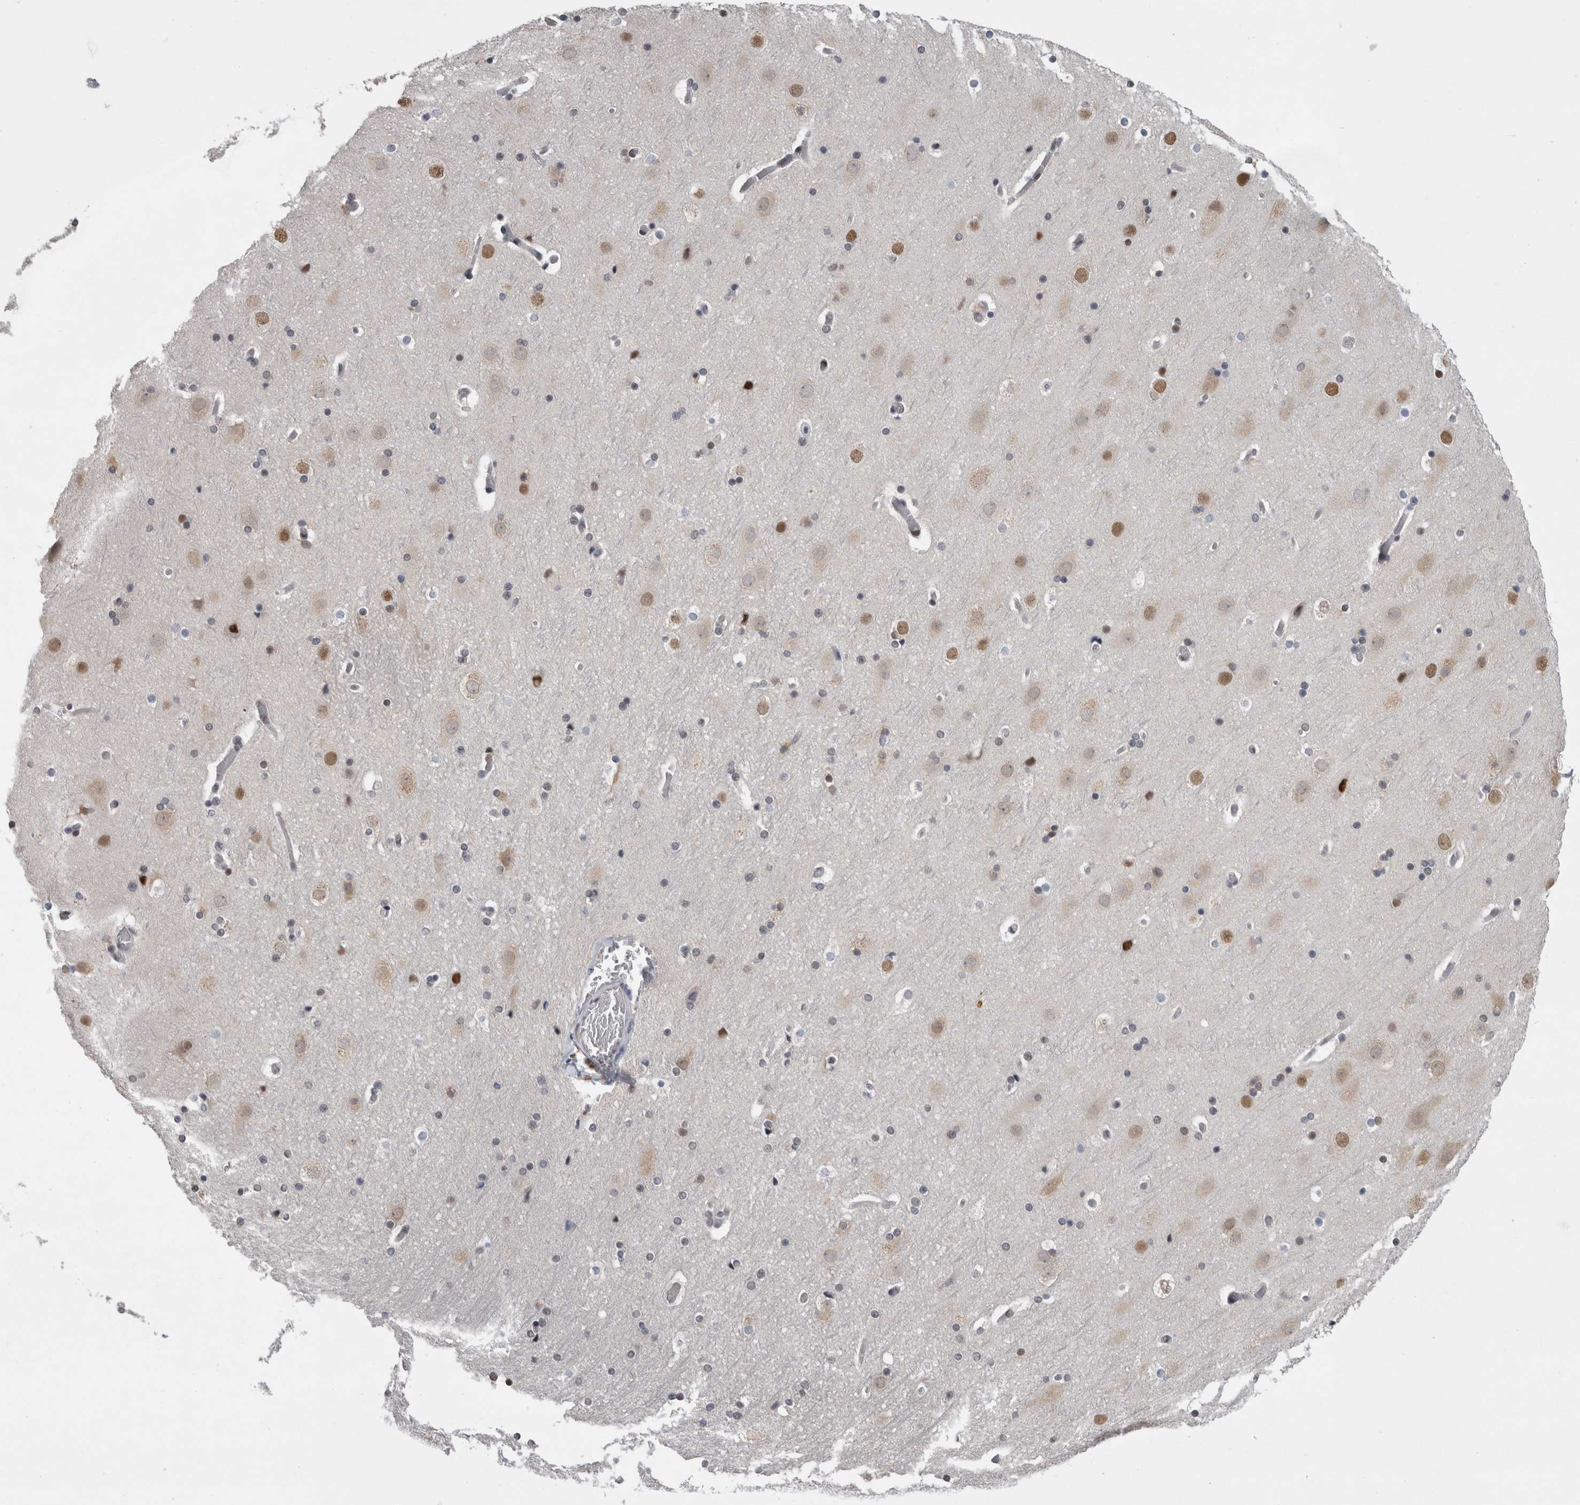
{"staining": {"intensity": "weak", "quantity": ">75%", "location": "nuclear"}, "tissue": "cerebral cortex", "cell_type": "Endothelial cells", "image_type": "normal", "snomed": [{"axis": "morphology", "description": "Normal tissue, NOS"}, {"axis": "topography", "description": "Cerebral cortex"}], "caption": "Immunohistochemical staining of normal cerebral cortex shows >75% levels of weak nuclear protein staining in about >75% of endothelial cells. Nuclei are stained in blue.", "gene": "C1orf54", "patient": {"sex": "male", "age": 57}}